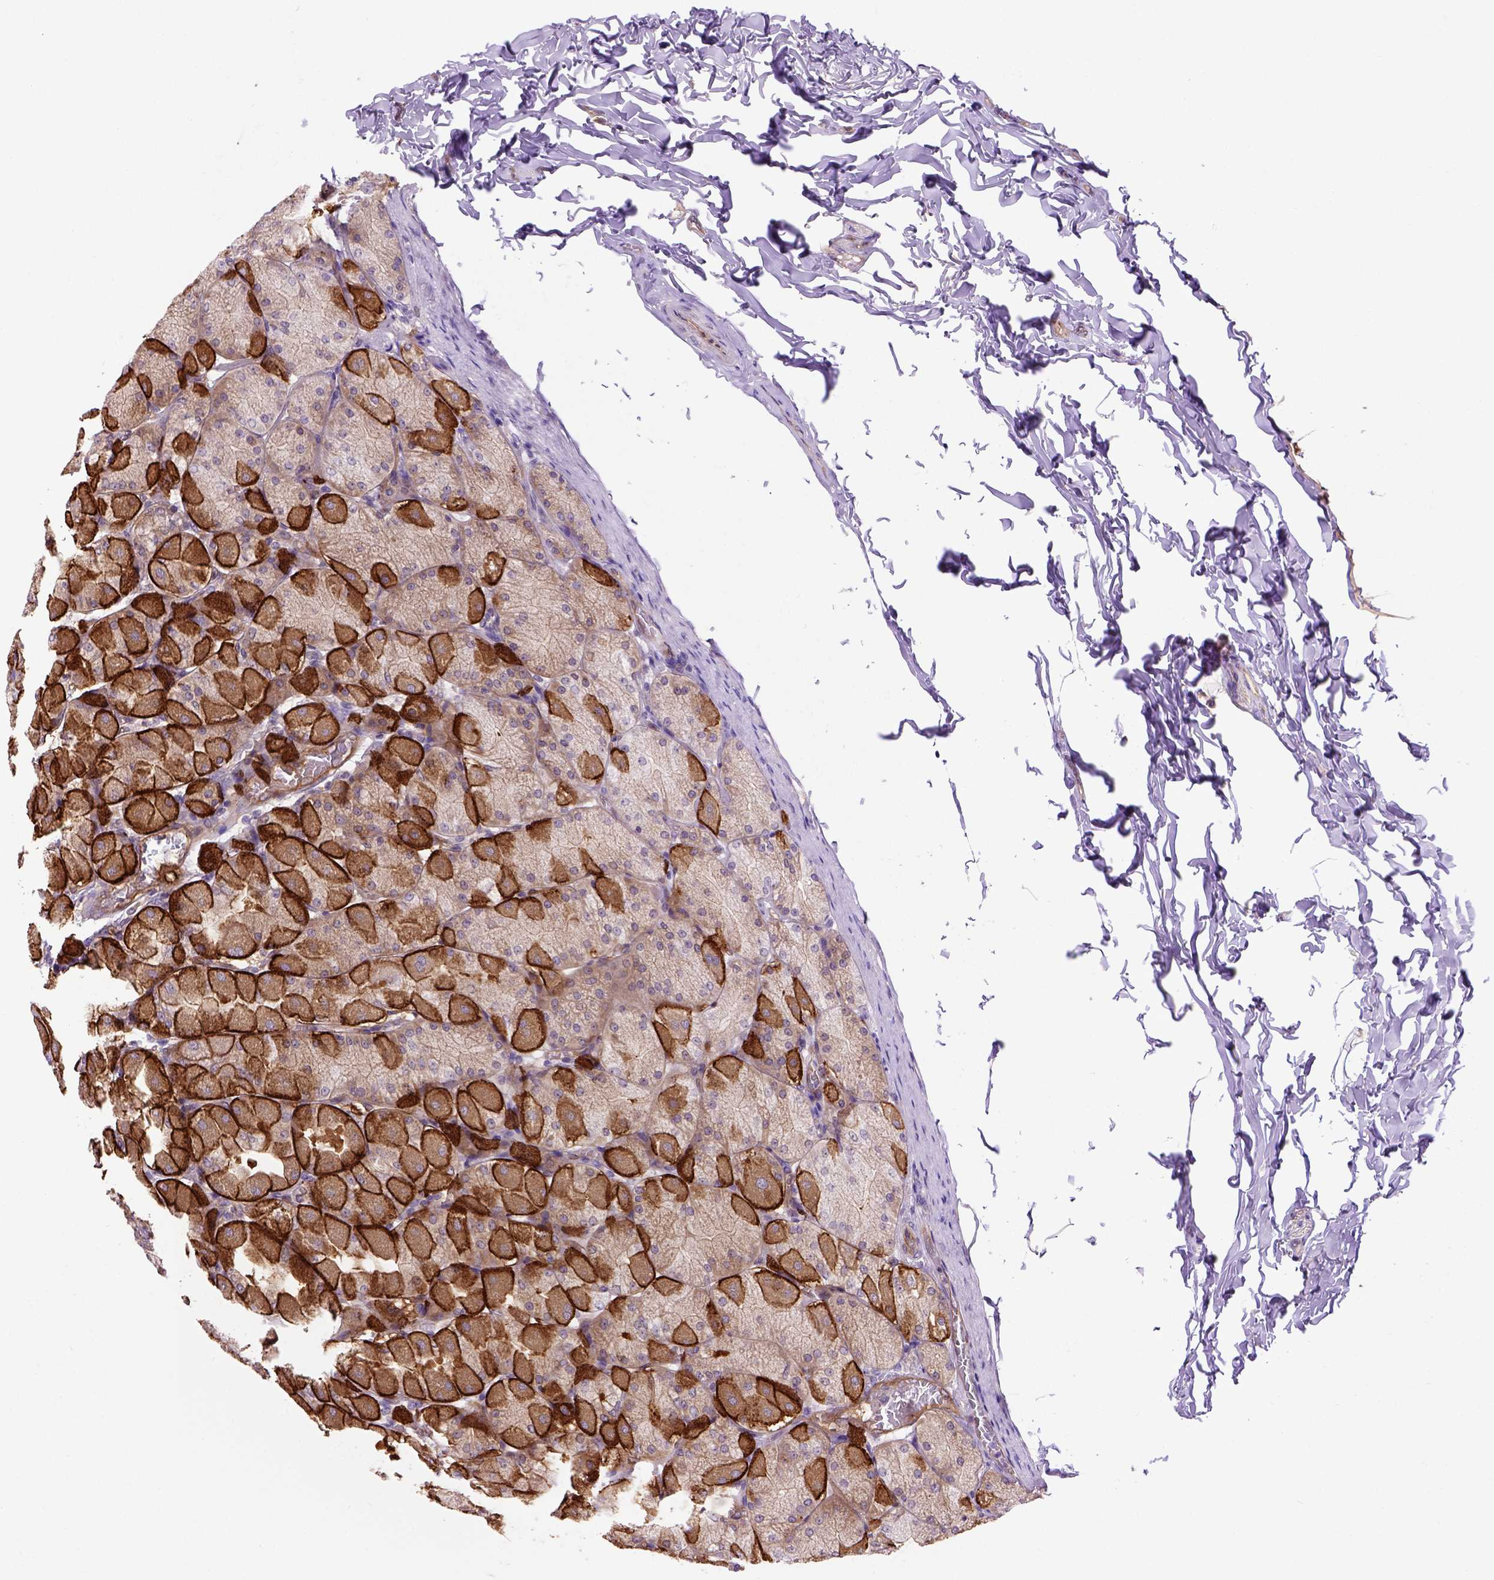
{"staining": {"intensity": "strong", "quantity": "25%-75%", "location": "cytoplasmic/membranous"}, "tissue": "stomach", "cell_type": "Glandular cells", "image_type": "normal", "snomed": [{"axis": "morphology", "description": "Normal tissue, NOS"}, {"axis": "topography", "description": "Stomach, upper"}], "caption": "IHC image of normal stomach: human stomach stained using immunohistochemistry (IHC) shows high levels of strong protein expression localized specifically in the cytoplasmic/membranous of glandular cells, appearing as a cytoplasmic/membranous brown color.", "gene": "CASKIN2", "patient": {"sex": "female", "age": 56}}